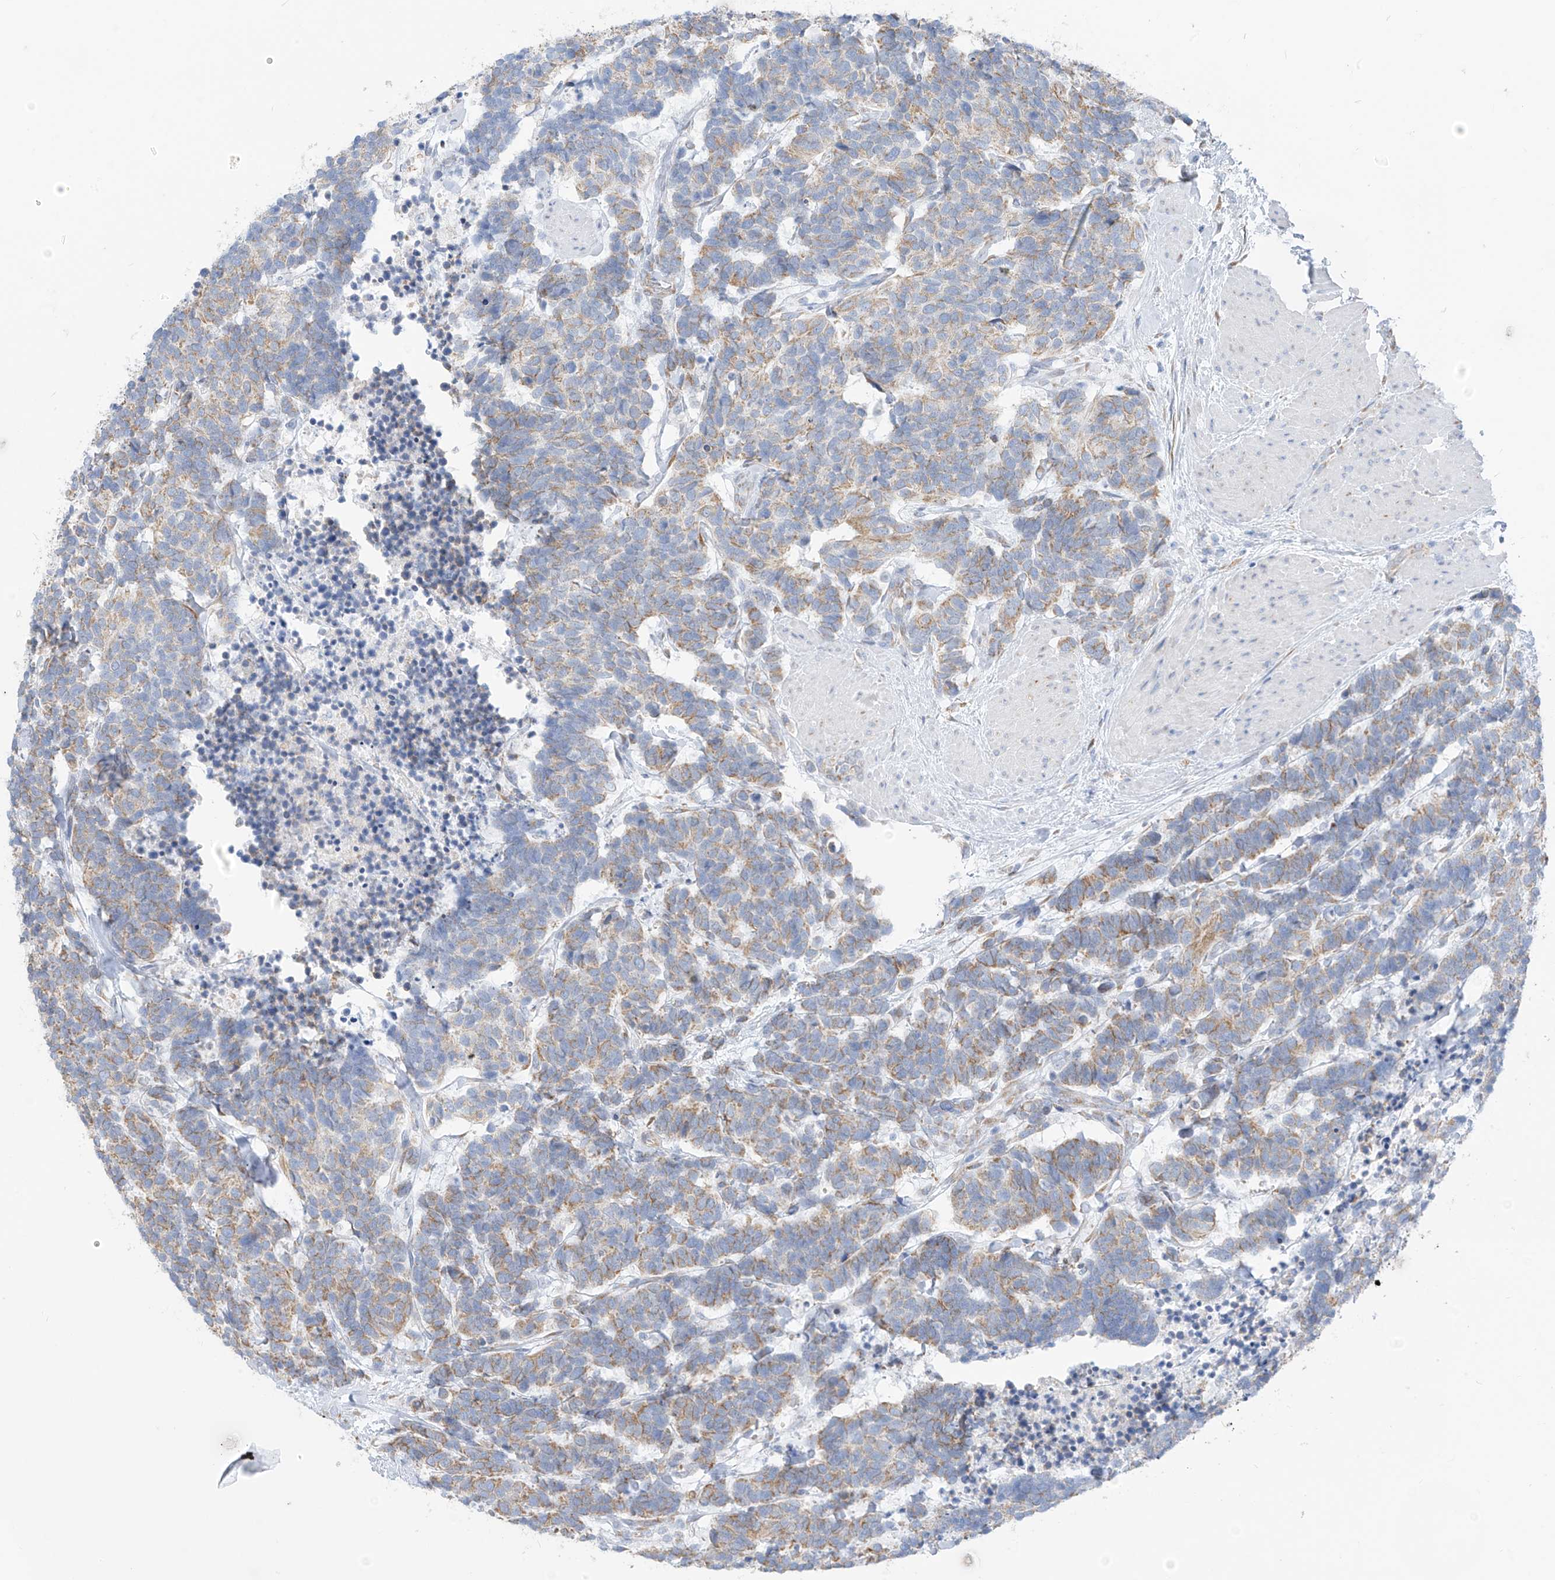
{"staining": {"intensity": "weak", "quantity": ">75%", "location": "cytoplasmic/membranous"}, "tissue": "carcinoid", "cell_type": "Tumor cells", "image_type": "cancer", "snomed": [{"axis": "morphology", "description": "Carcinoma, NOS"}, {"axis": "morphology", "description": "Carcinoid, malignant, NOS"}, {"axis": "topography", "description": "Urinary bladder"}], "caption": "Human carcinoma stained with a protein marker shows weak staining in tumor cells.", "gene": "RCN2", "patient": {"sex": "male", "age": 57}}